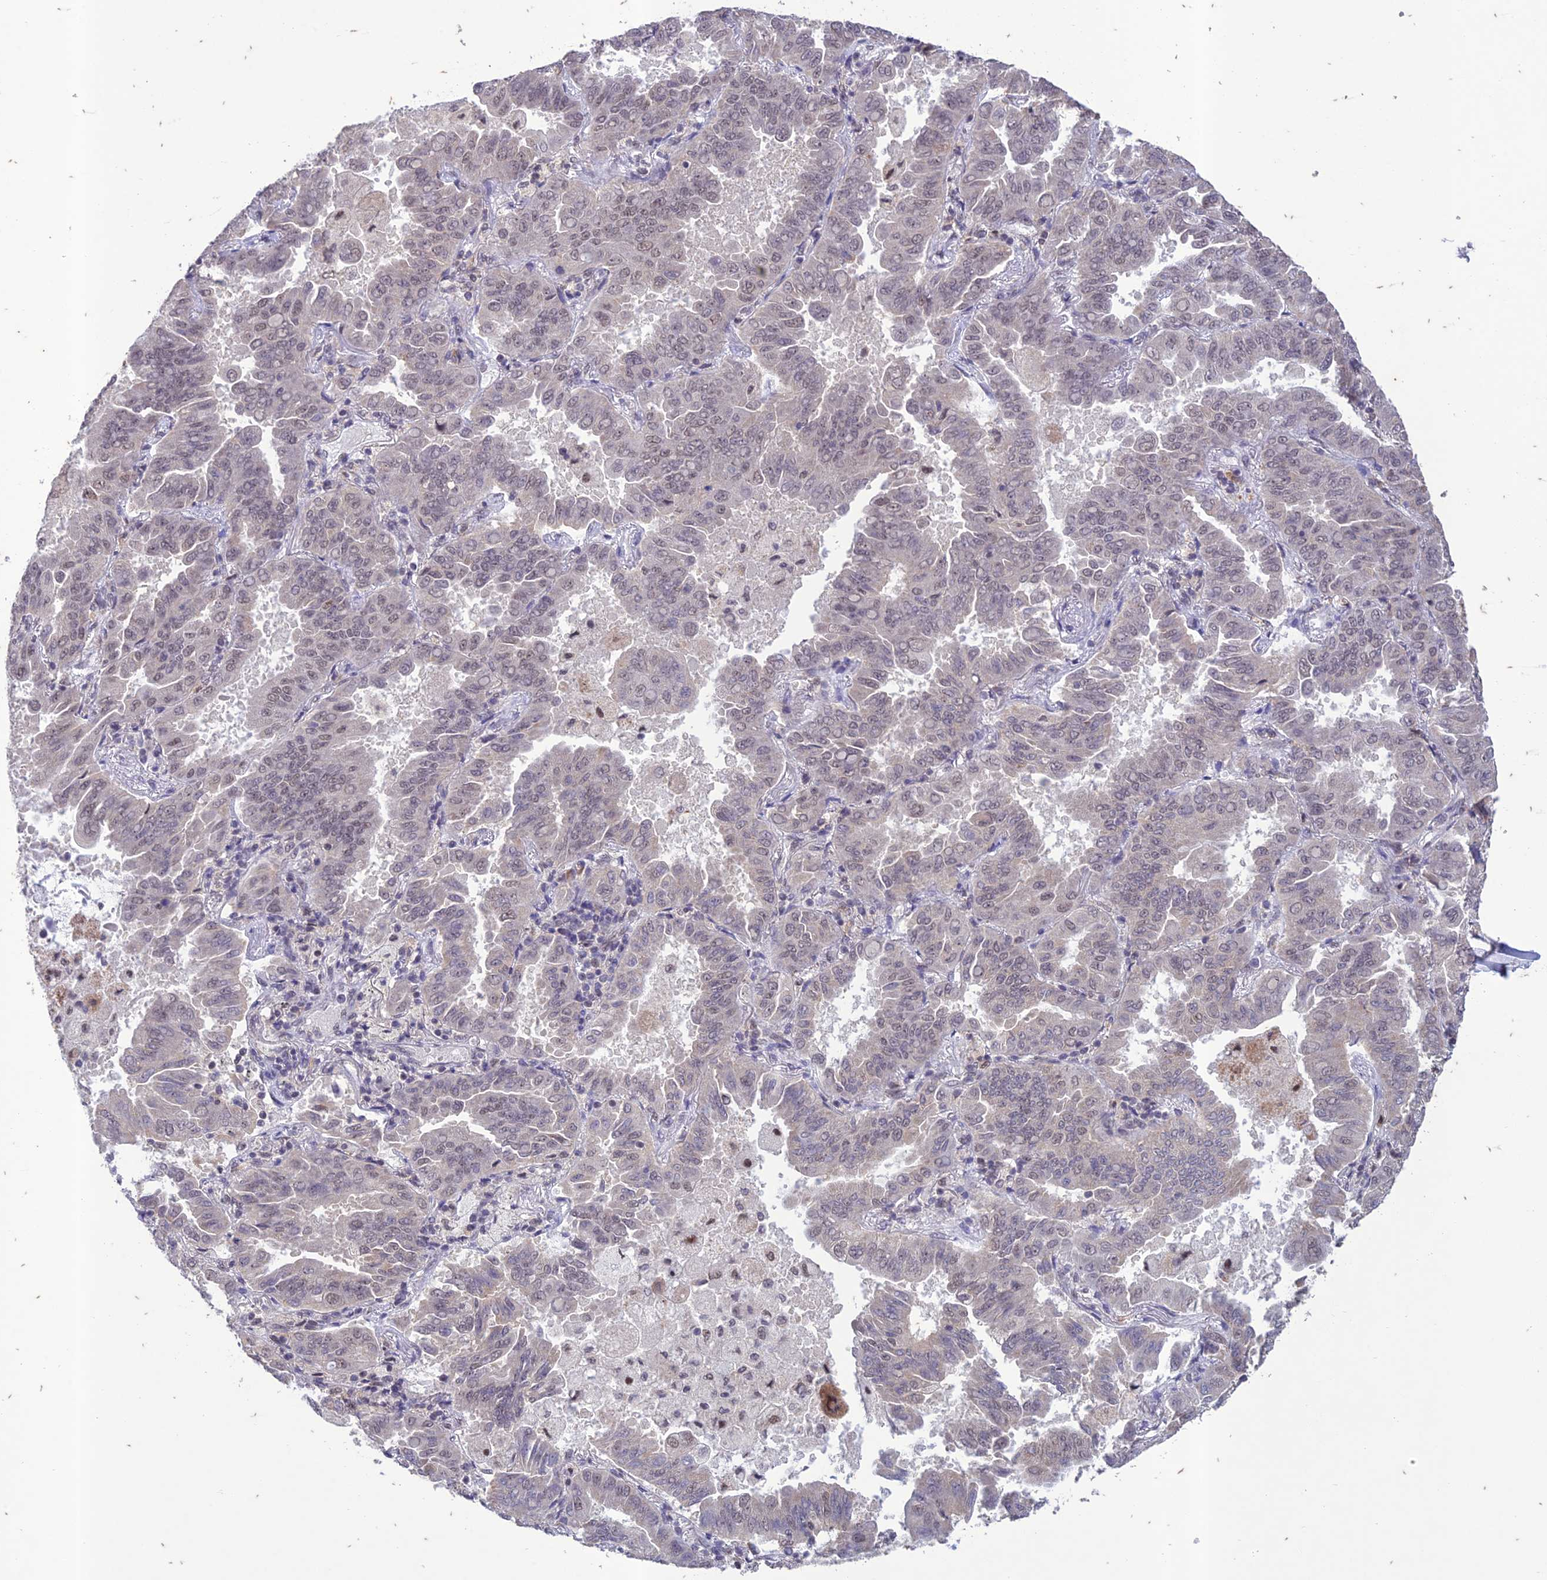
{"staining": {"intensity": "weak", "quantity": "25%-75%", "location": "nuclear"}, "tissue": "lung cancer", "cell_type": "Tumor cells", "image_type": "cancer", "snomed": [{"axis": "morphology", "description": "Adenocarcinoma, NOS"}, {"axis": "topography", "description": "Lung"}], "caption": "Lung adenocarcinoma tissue reveals weak nuclear staining in about 25%-75% of tumor cells", "gene": "POP4", "patient": {"sex": "male", "age": 64}}